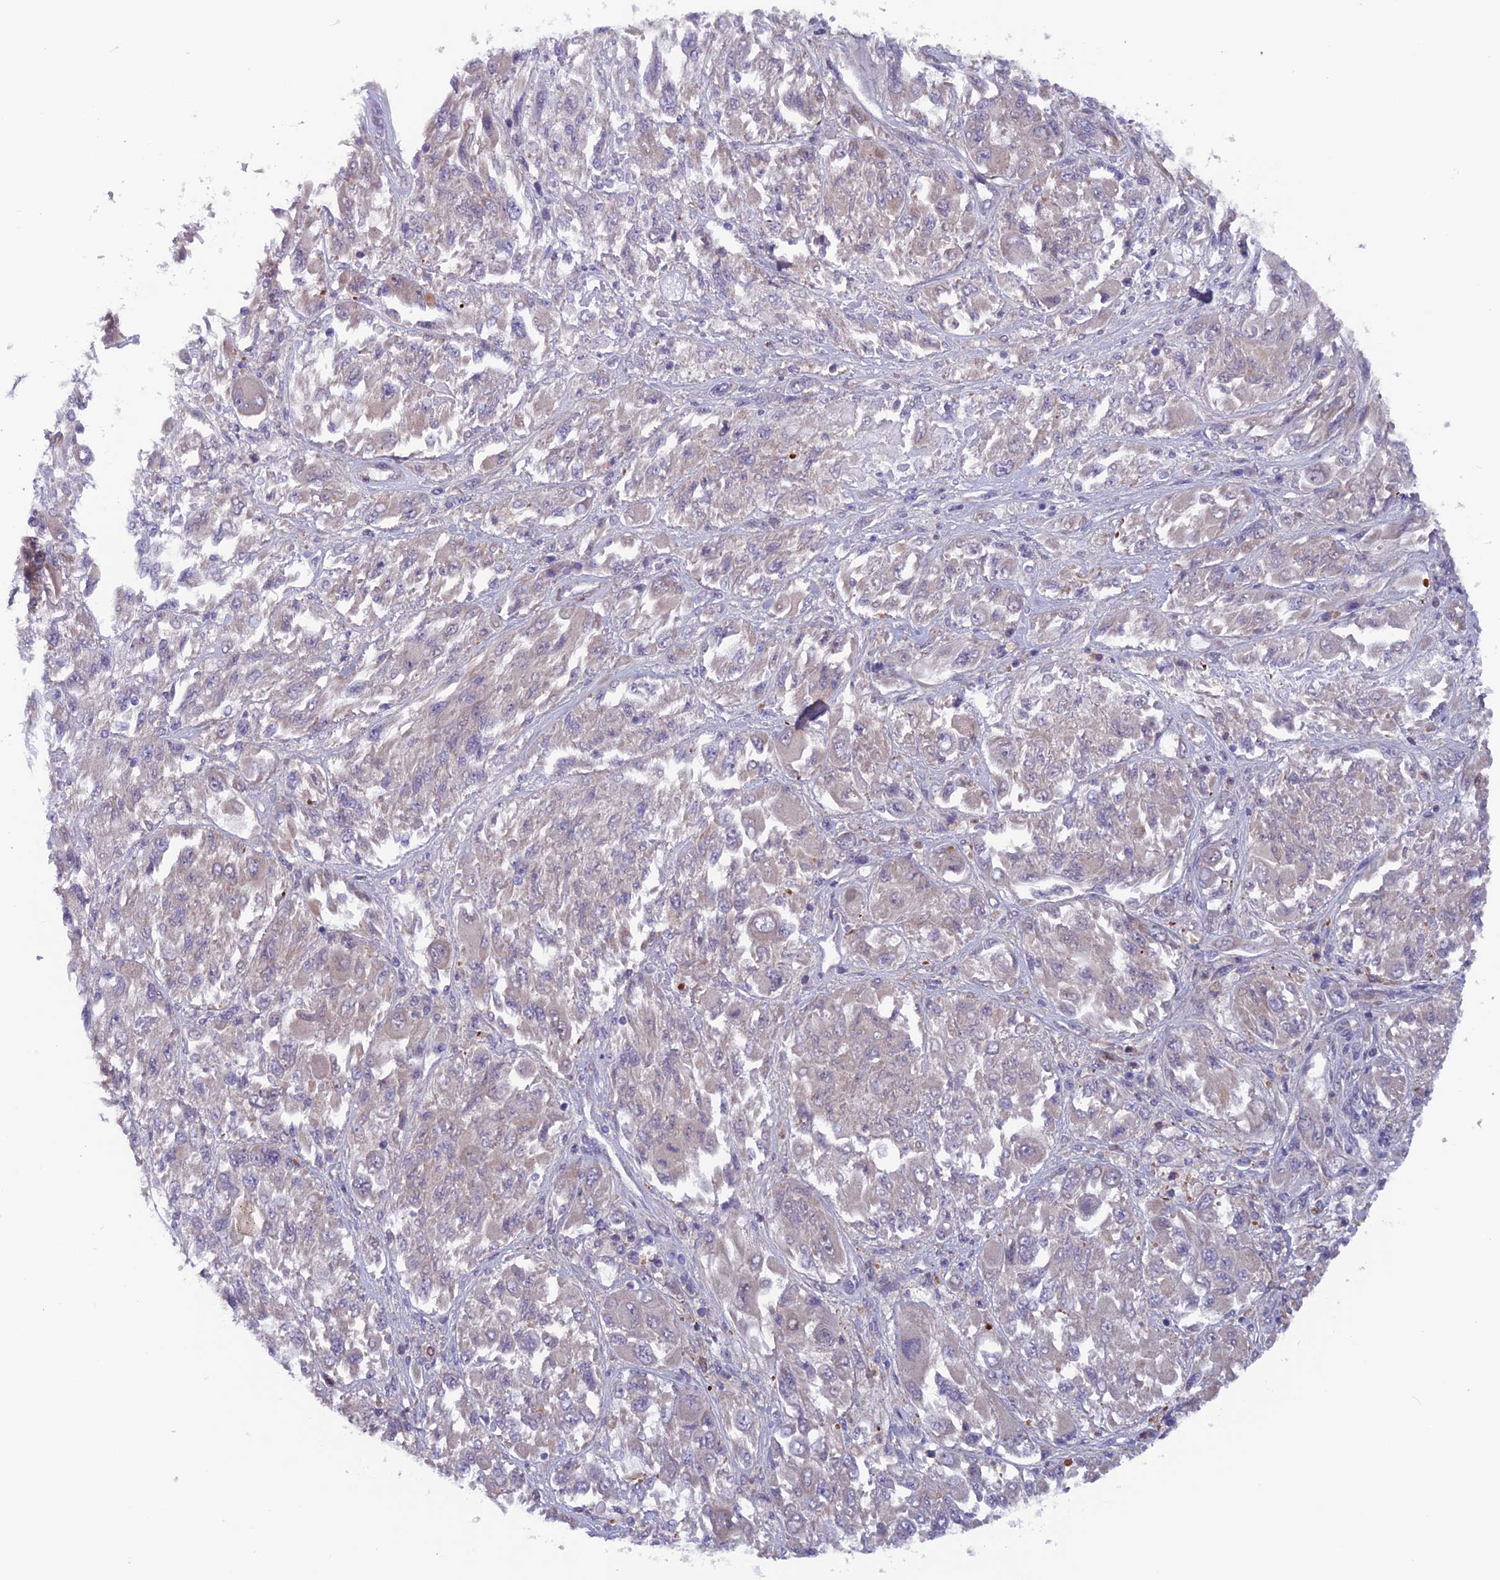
{"staining": {"intensity": "negative", "quantity": "none", "location": "none"}, "tissue": "melanoma", "cell_type": "Tumor cells", "image_type": "cancer", "snomed": [{"axis": "morphology", "description": "Malignant melanoma, NOS"}, {"axis": "topography", "description": "Skin"}], "caption": "High magnification brightfield microscopy of malignant melanoma stained with DAB (brown) and counterstained with hematoxylin (blue): tumor cells show no significant staining. (DAB IHC, high magnification).", "gene": "MAST2", "patient": {"sex": "female", "age": 91}}